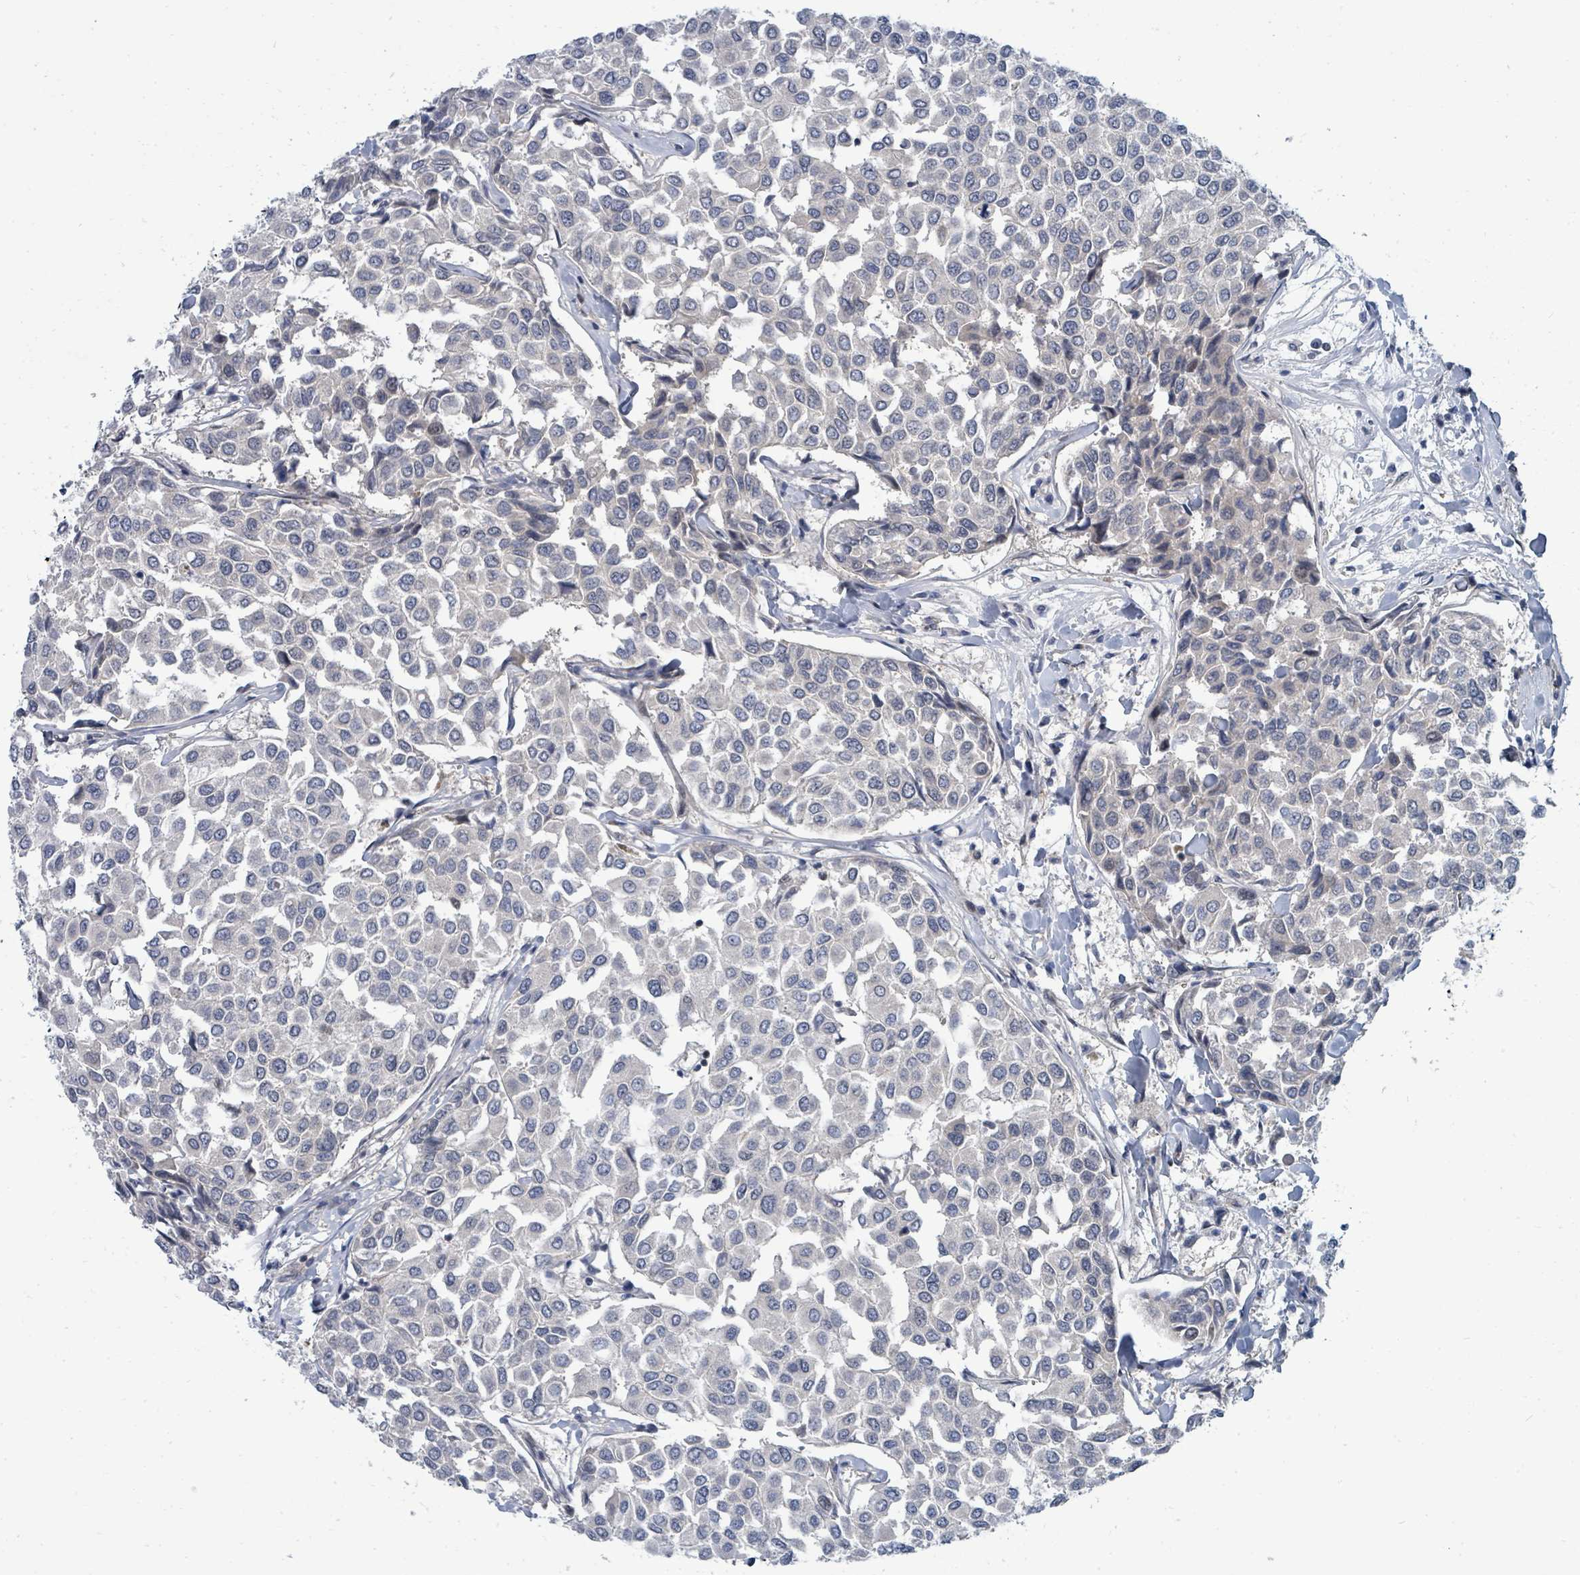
{"staining": {"intensity": "negative", "quantity": "none", "location": "none"}, "tissue": "breast cancer", "cell_type": "Tumor cells", "image_type": "cancer", "snomed": [{"axis": "morphology", "description": "Duct carcinoma"}, {"axis": "topography", "description": "Breast"}], "caption": "Immunohistochemical staining of human breast cancer shows no significant positivity in tumor cells.", "gene": "SUMO4", "patient": {"sex": "female", "age": 55}}